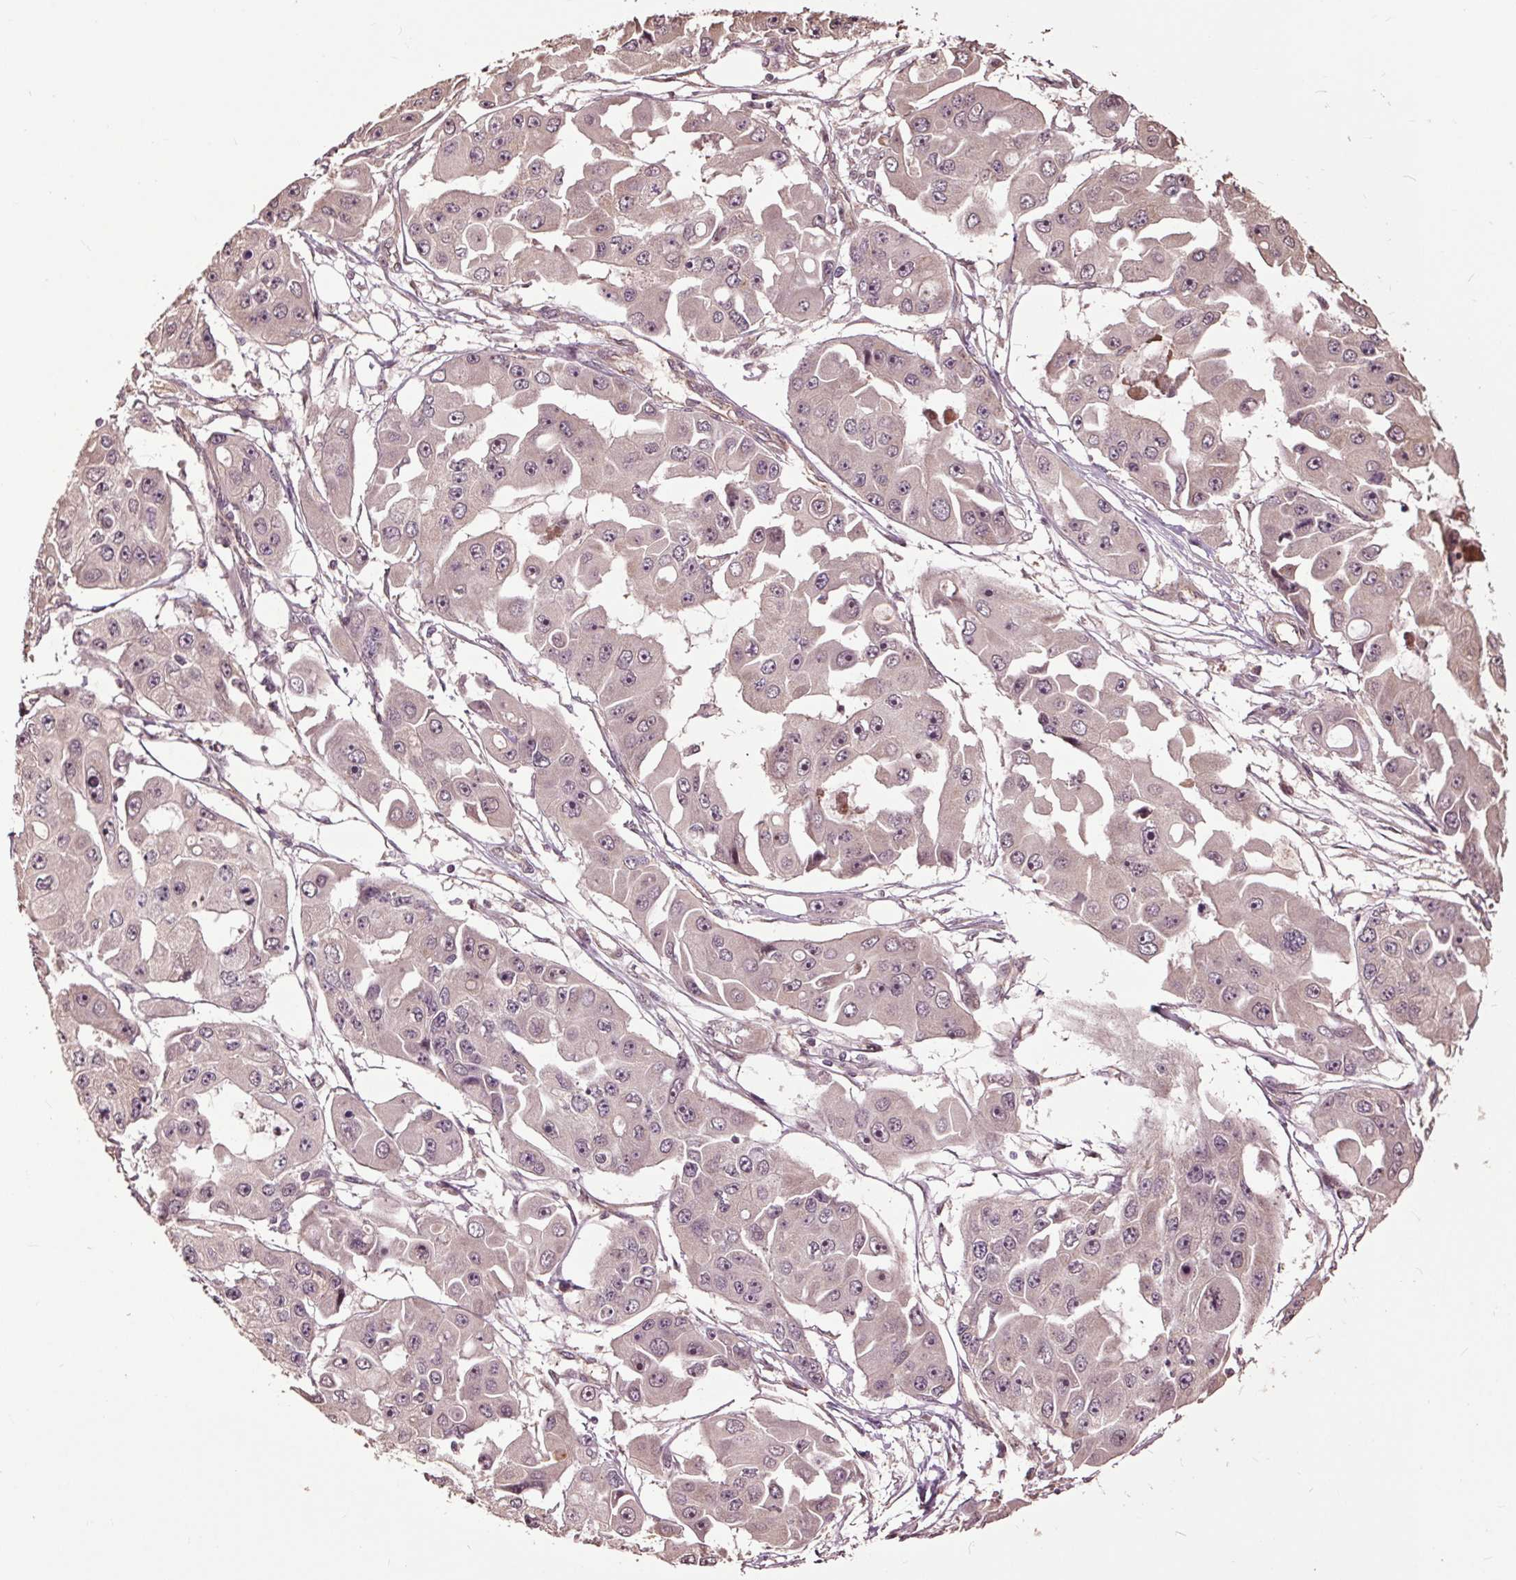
{"staining": {"intensity": "weak", "quantity": "<25%", "location": "cytoplasmic/membranous"}, "tissue": "ovarian cancer", "cell_type": "Tumor cells", "image_type": "cancer", "snomed": [{"axis": "morphology", "description": "Cystadenocarcinoma, serous, NOS"}, {"axis": "topography", "description": "Ovary"}], "caption": "Ovarian serous cystadenocarcinoma was stained to show a protein in brown. There is no significant staining in tumor cells. (DAB immunohistochemistry (IHC) with hematoxylin counter stain).", "gene": "CEP95", "patient": {"sex": "female", "age": 56}}